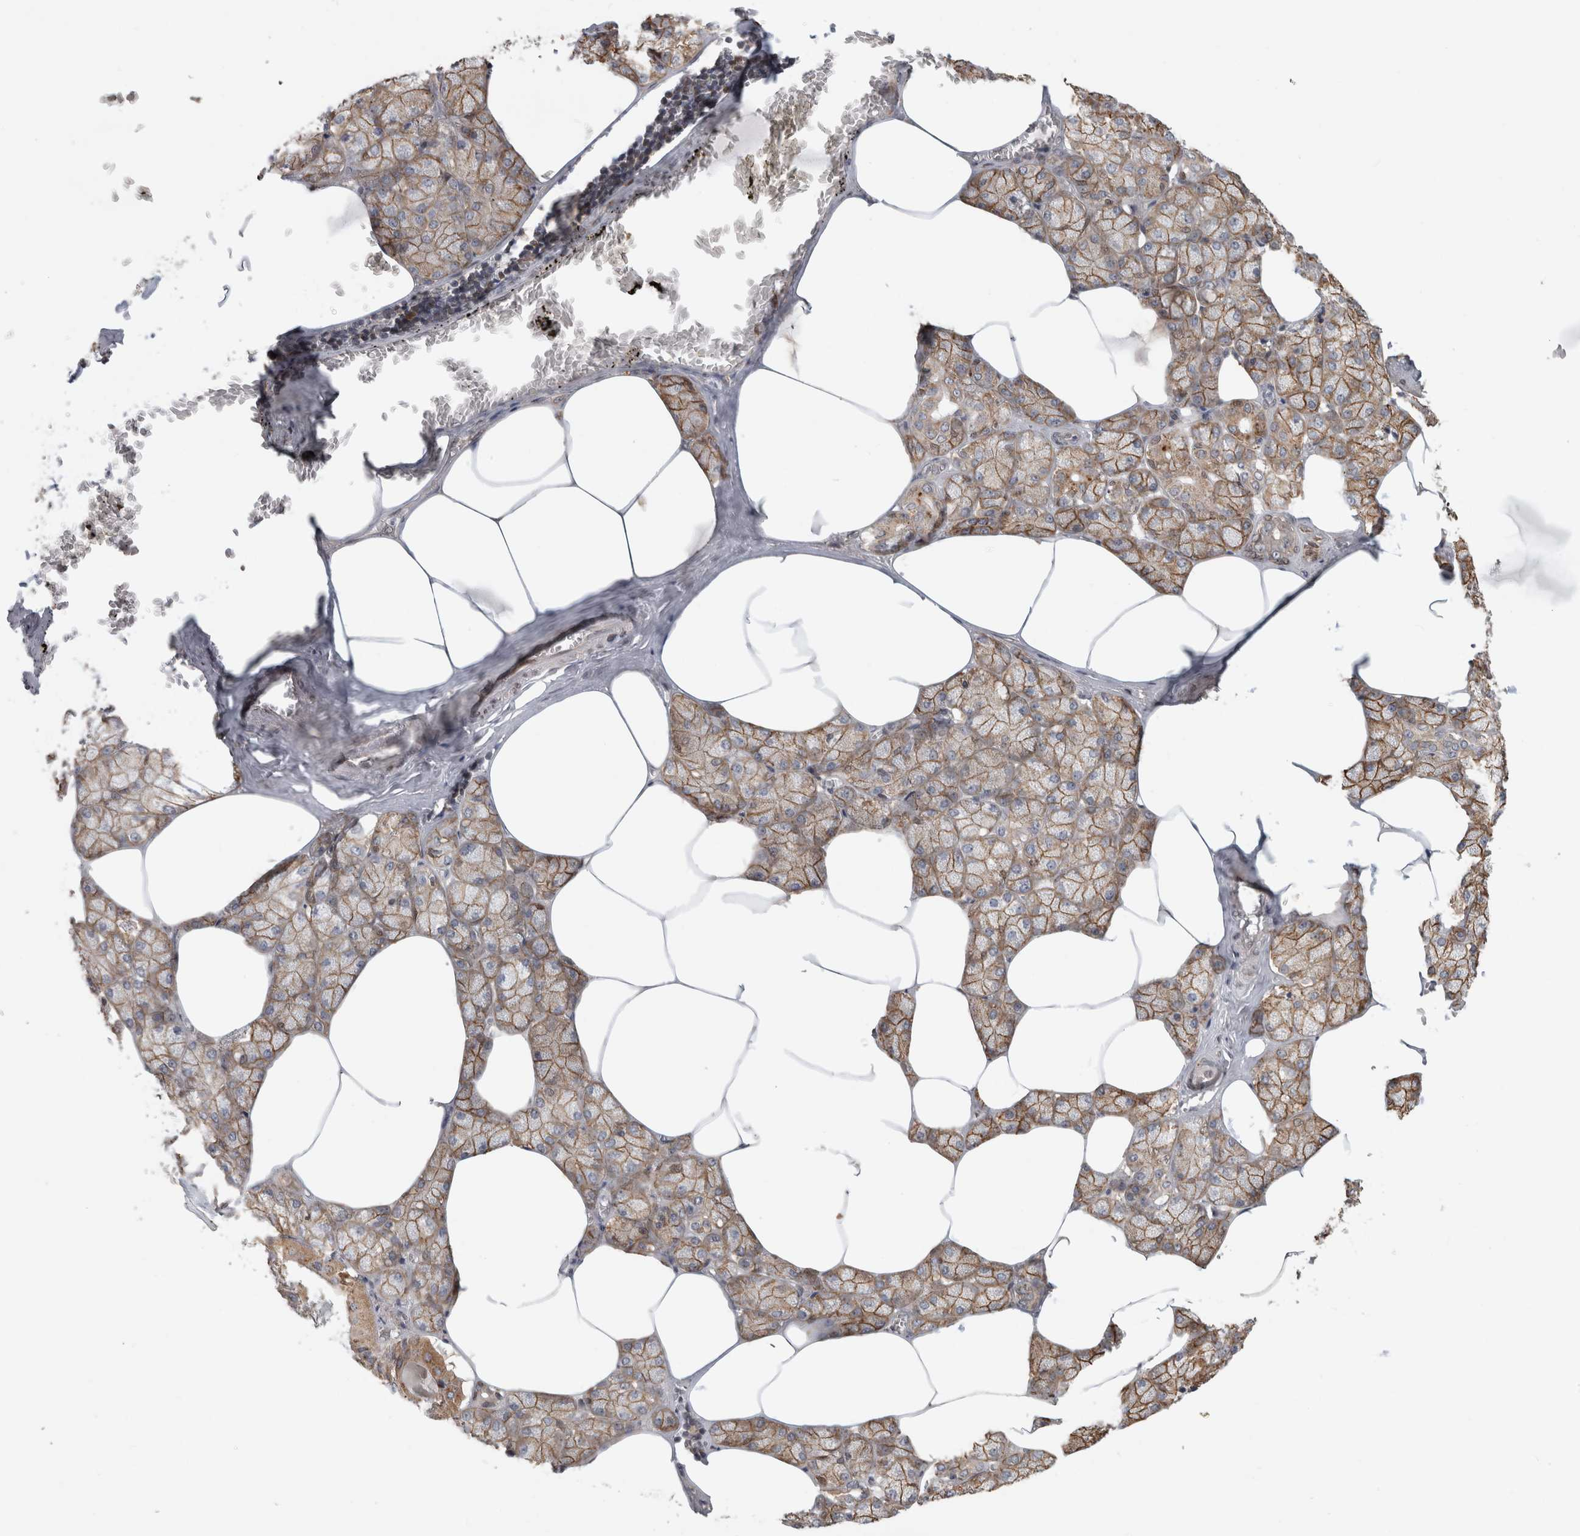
{"staining": {"intensity": "moderate", "quantity": ">75%", "location": "cytoplasmic/membranous"}, "tissue": "salivary gland", "cell_type": "Glandular cells", "image_type": "normal", "snomed": [{"axis": "morphology", "description": "Normal tissue, NOS"}, {"axis": "topography", "description": "Salivary gland"}], "caption": "This is an image of immunohistochemistry staining of benign salivary gland, which shows moderate expression in the cytoplasmic/membranous of glandular cells.", "gene": "NAB2", "patient": {"sex": "male", "age": 62}}